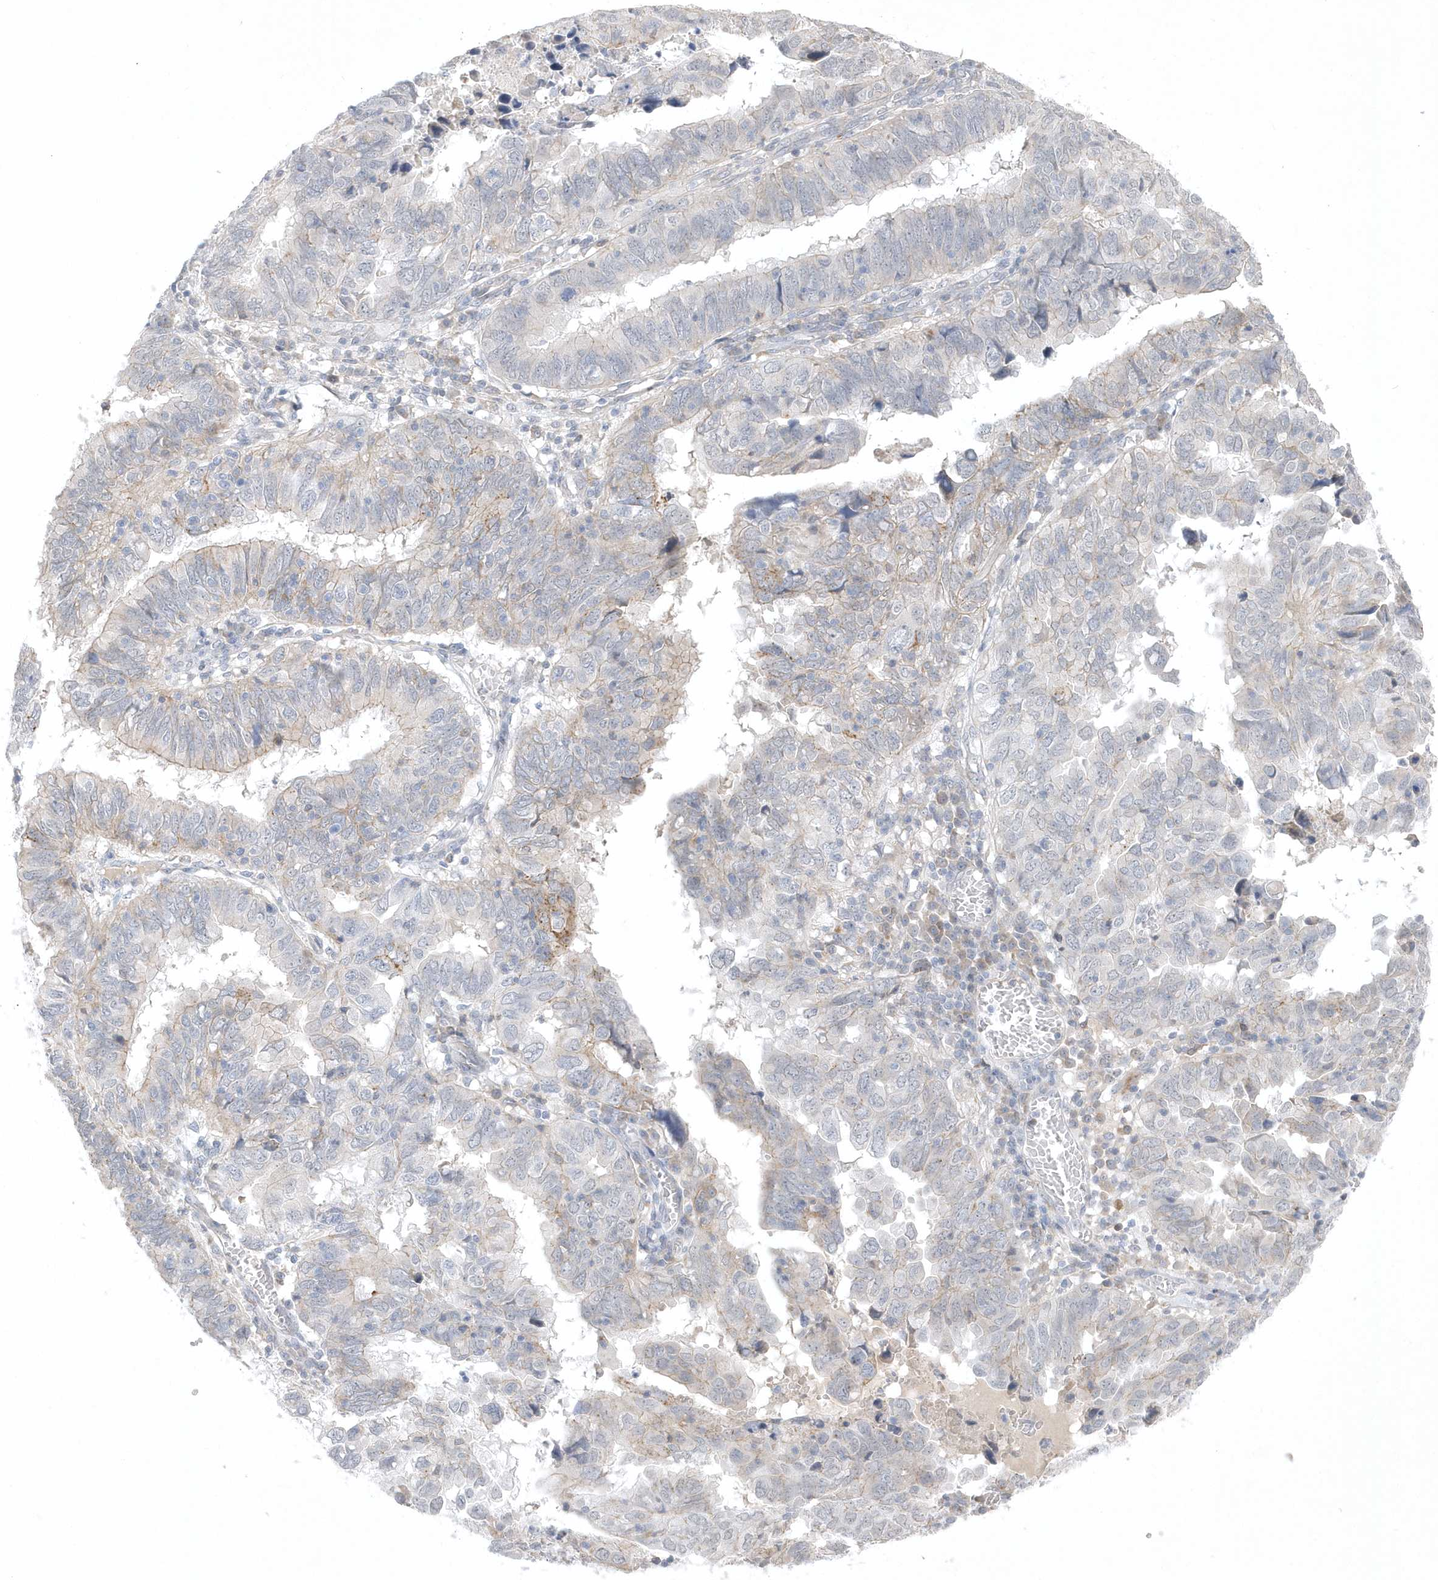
{"staining": {"intensity": "weak", "quantity": "<25%", "location": "cytoplasmic/membranous"}, "tissue": "endometrial cancer", "cell_type": "Tumor cells", "image_type": "cancer", "snomed": [{"axis": "morphology", "description": "Adenocarcinoma, NOS"}, {"axis": "topography", "description": "Uterus"}], "caption": "Immunohistochemistry (IHC) photomicrograph of endometrial cancer (adenocarcinoma) stained for a protein (brown), which displays no expression in tumor cells.", "gene": "ZC3H12D", "patient": {"sex": "female", "age": 77}}